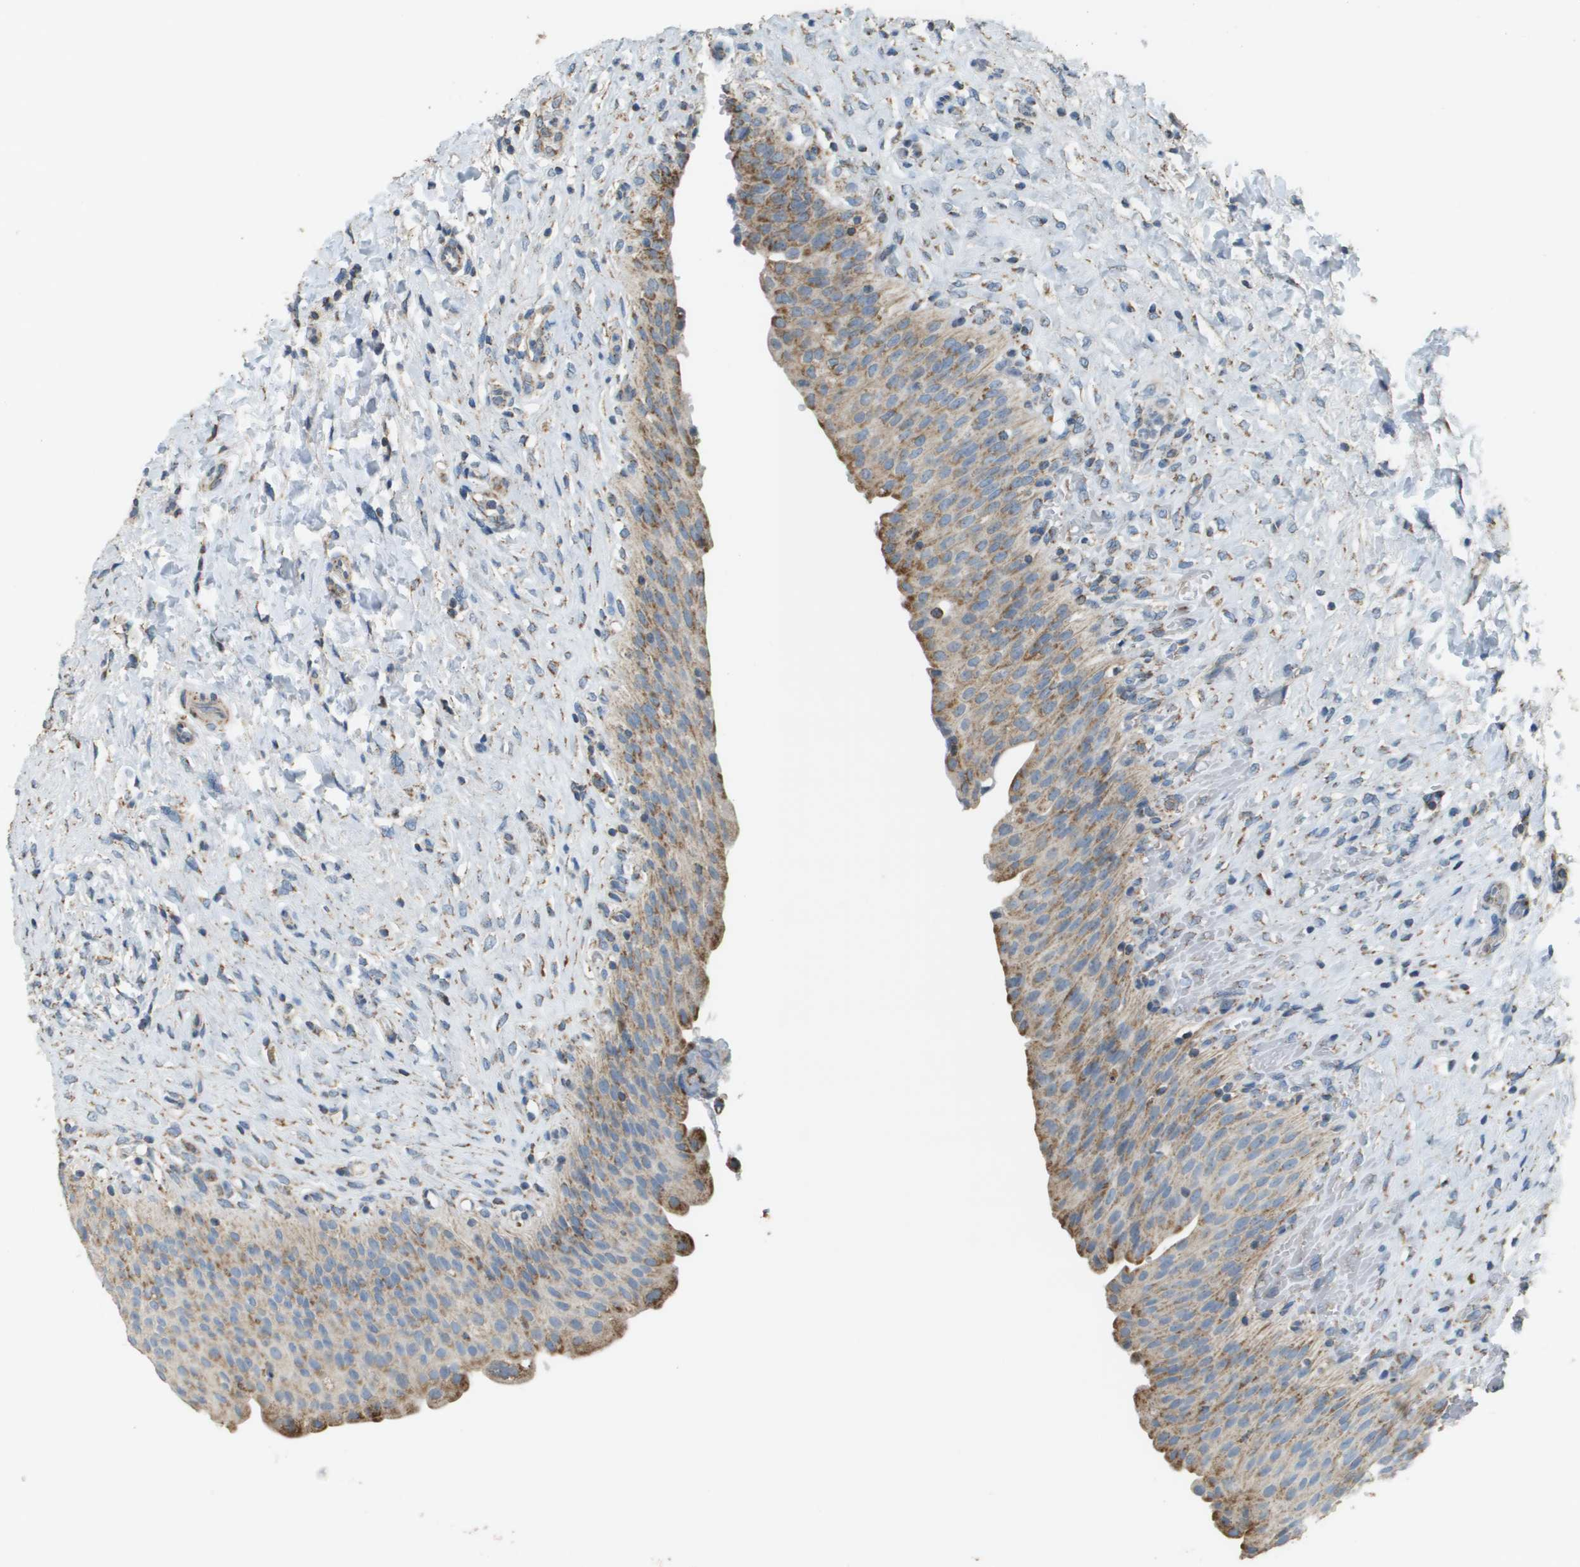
{"staining": {"intensity": "moderate", "quantity": "25%-75%", "location": "cytoplasmic/membranous"}, "tissue": "urinary bladder", "cell_type": "Urothelial cells", "image_type": "normal", "snomed": [{"axis": "morphology", "description": "Urothelial carcinoma, High grade"}, {"axis": "topography", "description": "Urinary bladder"}], "caption": "A medium amount of moderate cytoplasmic/membranous positivity is present in approximately 25%-75% of urothelial cells in unremarkable urinary bladder. The protein of interest is shown in brown color, while the nuclei are stained blue.", "gene": "FH", "patient": {"sex": "male", "age": 46}}